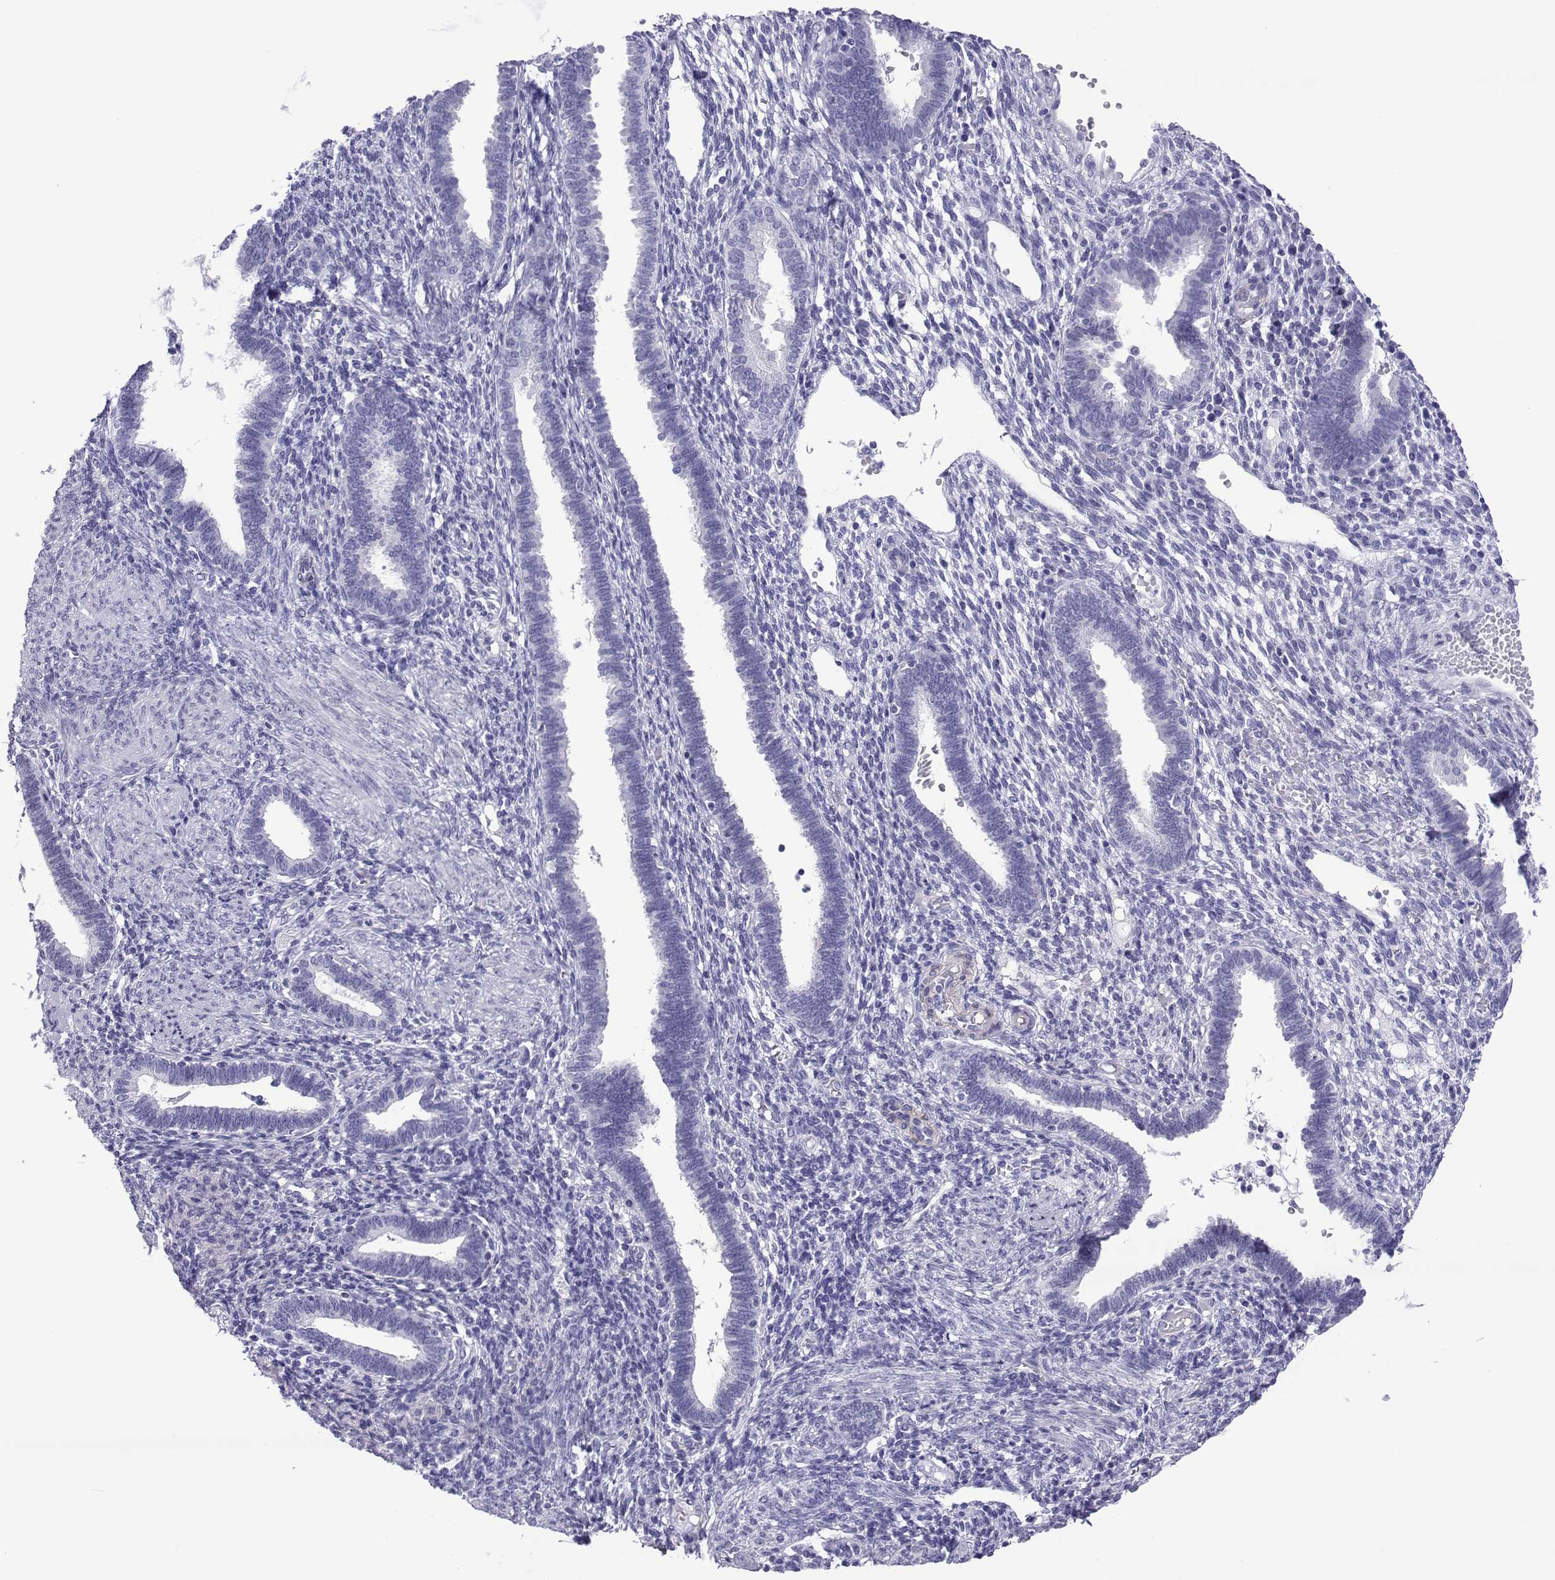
{"staining": {"intensity": "negative", "quantity": "none", "location": "none"}, "tissue": "endometrium", "cell_type": "Cells in endometrial stroma", "image_type": "normal", "snomed": [{"axis": "morphology", "description": "Normal tissue, NOS"}, {"axis": "topography", "description": "Endometrium"}], "caption": "Human endometrium stained for a protein using IHC displays no expression in cells in endometrial stroma.", "gene": "SPANXA1", "patient": {"sex": "female", "age": 42}}